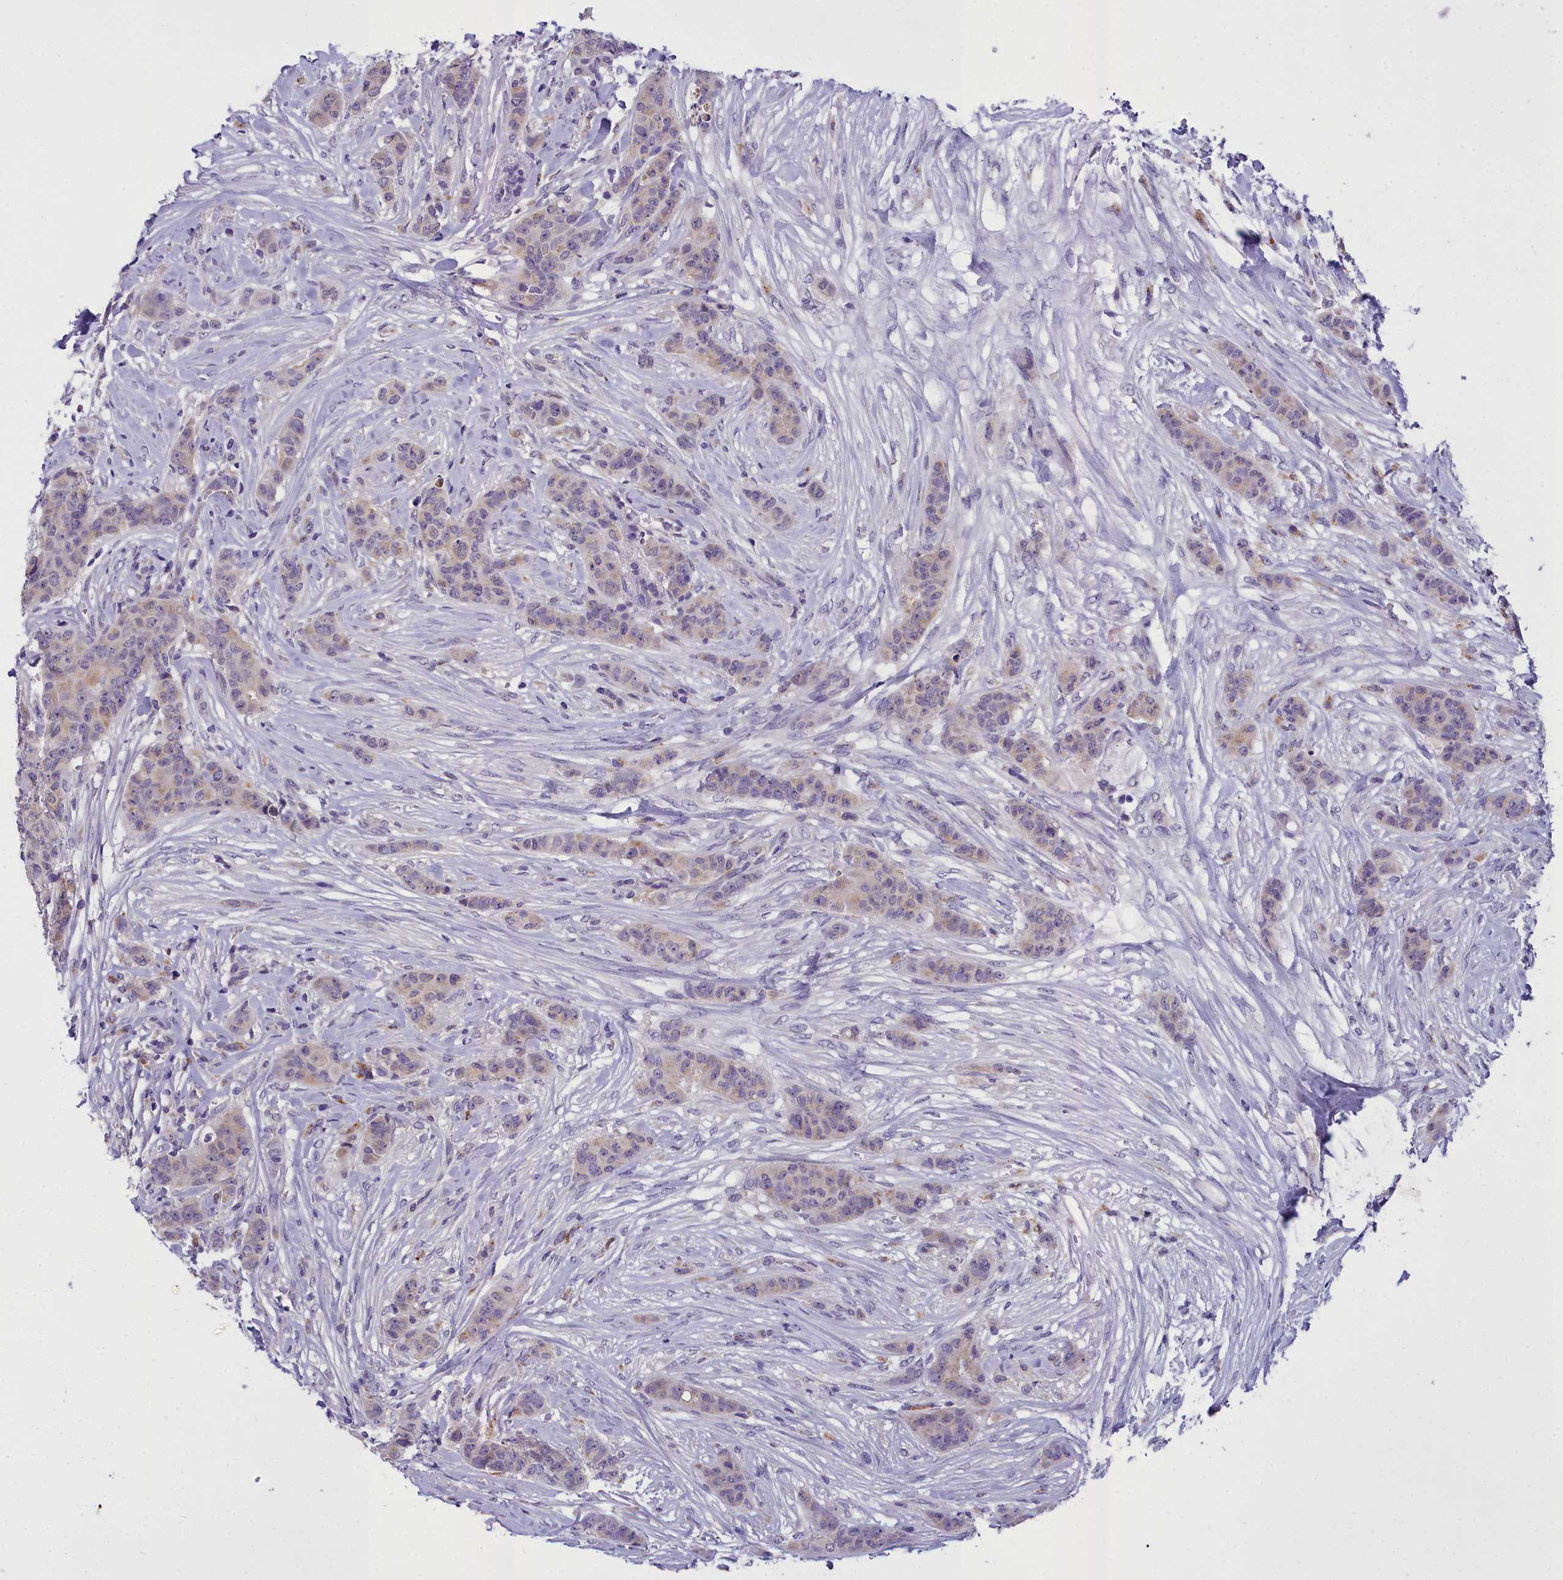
{"staining": {"intensity": "weak", "quantity": "<25%", "location": "cytoplasmic/membranous"}, "tissue": "breast cancer", "cell_type": "Tumor cells", "image_type": "cancer", "snomed": [{"axis": "morphology", "description": "Duct carcinoma"}, {"axis": "topography", "description": "Breast"}], "caption": "High power microscopy photomicrograph of an immunohistochemistry photomicrograph of breast cancer, revealing no significant expression in tumor cells. The staining is performed using DAB brown chromogen with nuclei counter-stained in using hematoxylin.", "gene": "MIIP", "patient": {"sex": "female", "age": 40}}